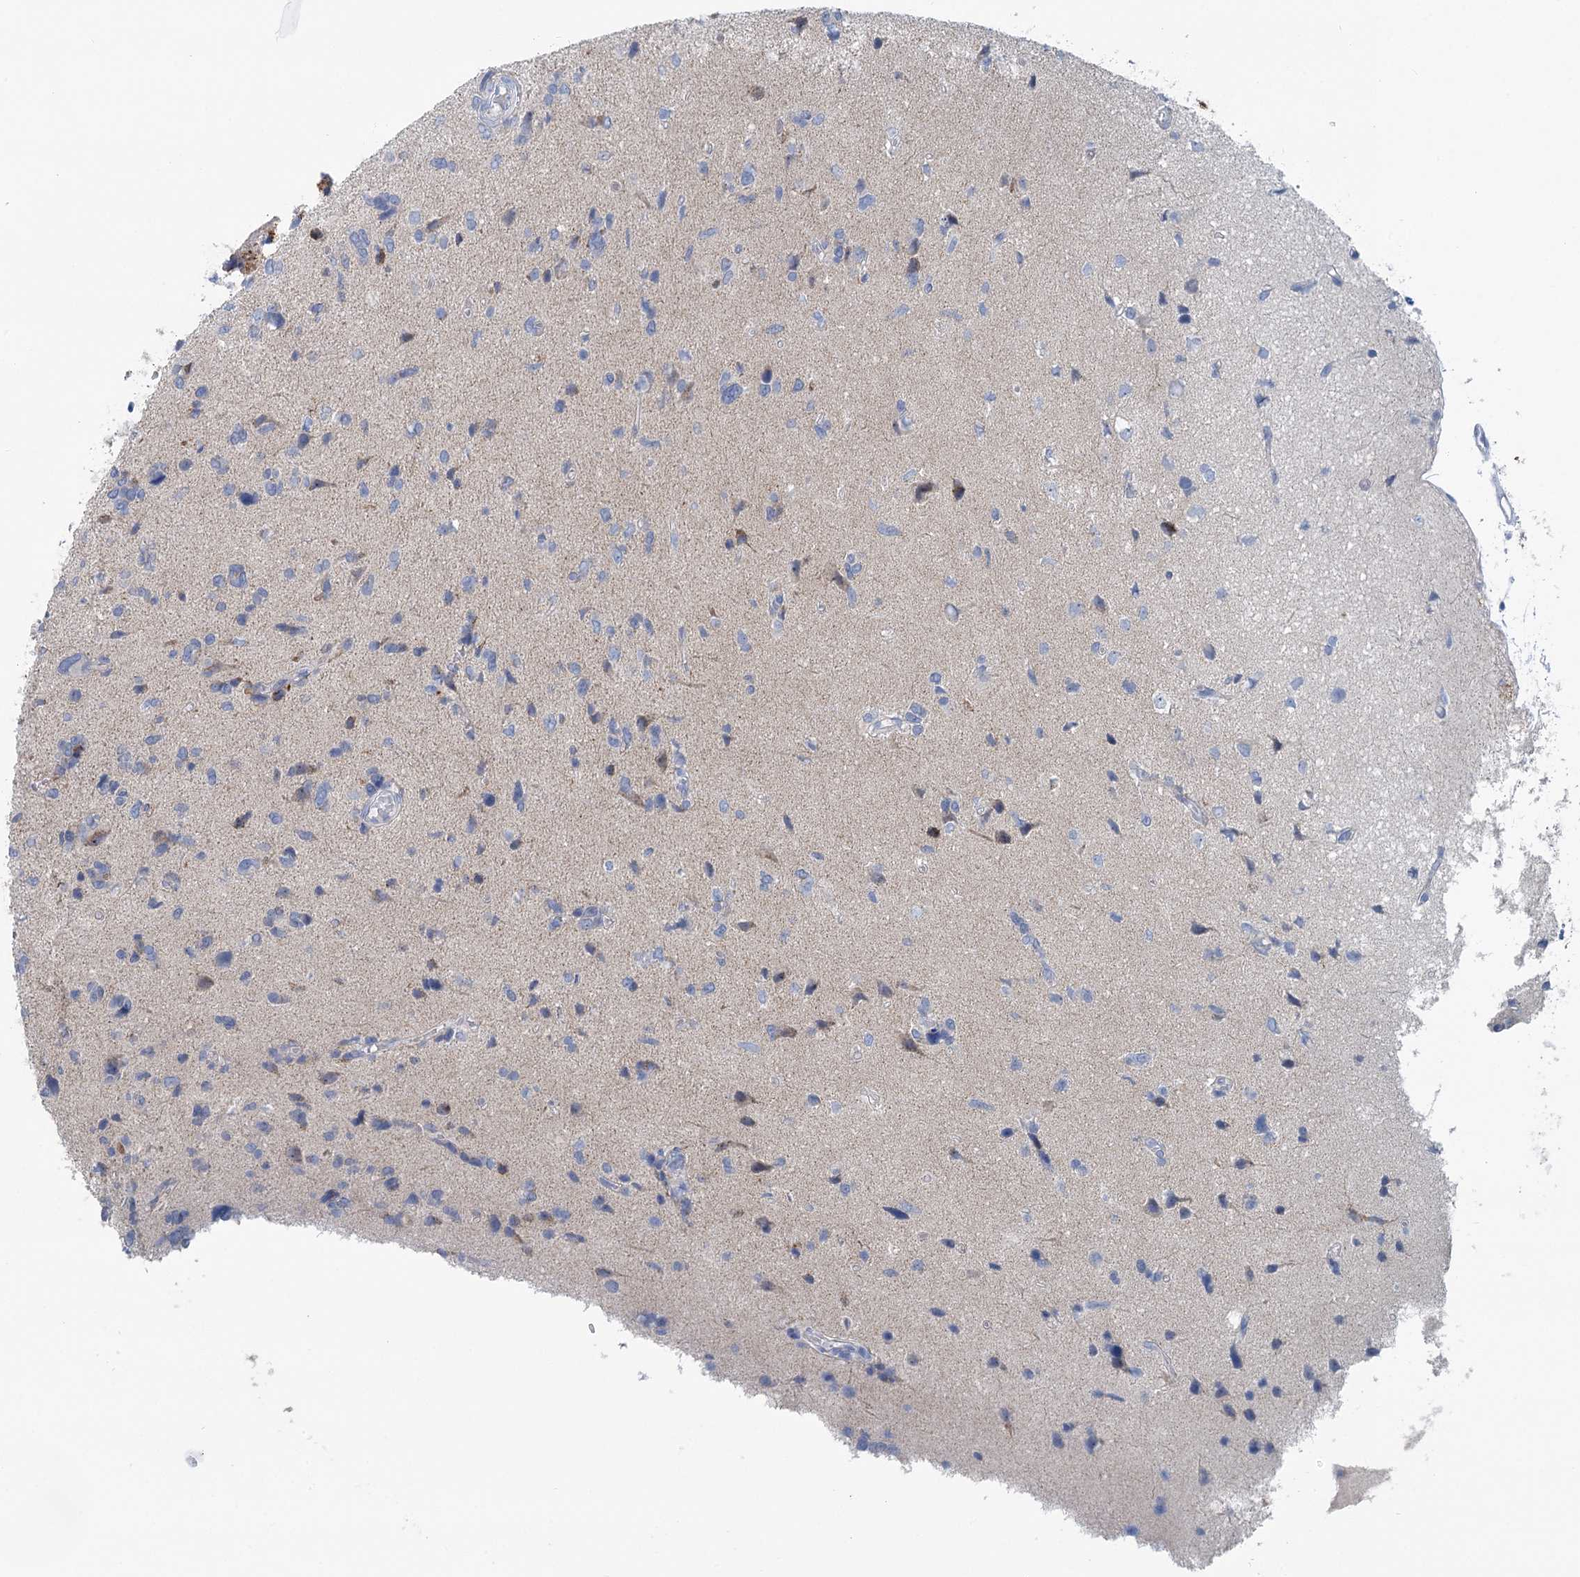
{"staining": {"intensity": "negative", "quantity": "none", "location": "none"}, "tissue": "glioma", "cell_type": "Tumor cells", "image_type": "cancer", "snomed": [{"axis": "morphology", "description": "Glioma, malignant, High grade"}, {"axis": "topography", "description": "Brain"}], "caption": "Immunohistochemical staining of human high-grade glioma (malignant) displays no significant staining in tumor cells.", "gene": "MARK2", "patient": {"sex": "female", "age": 59}}